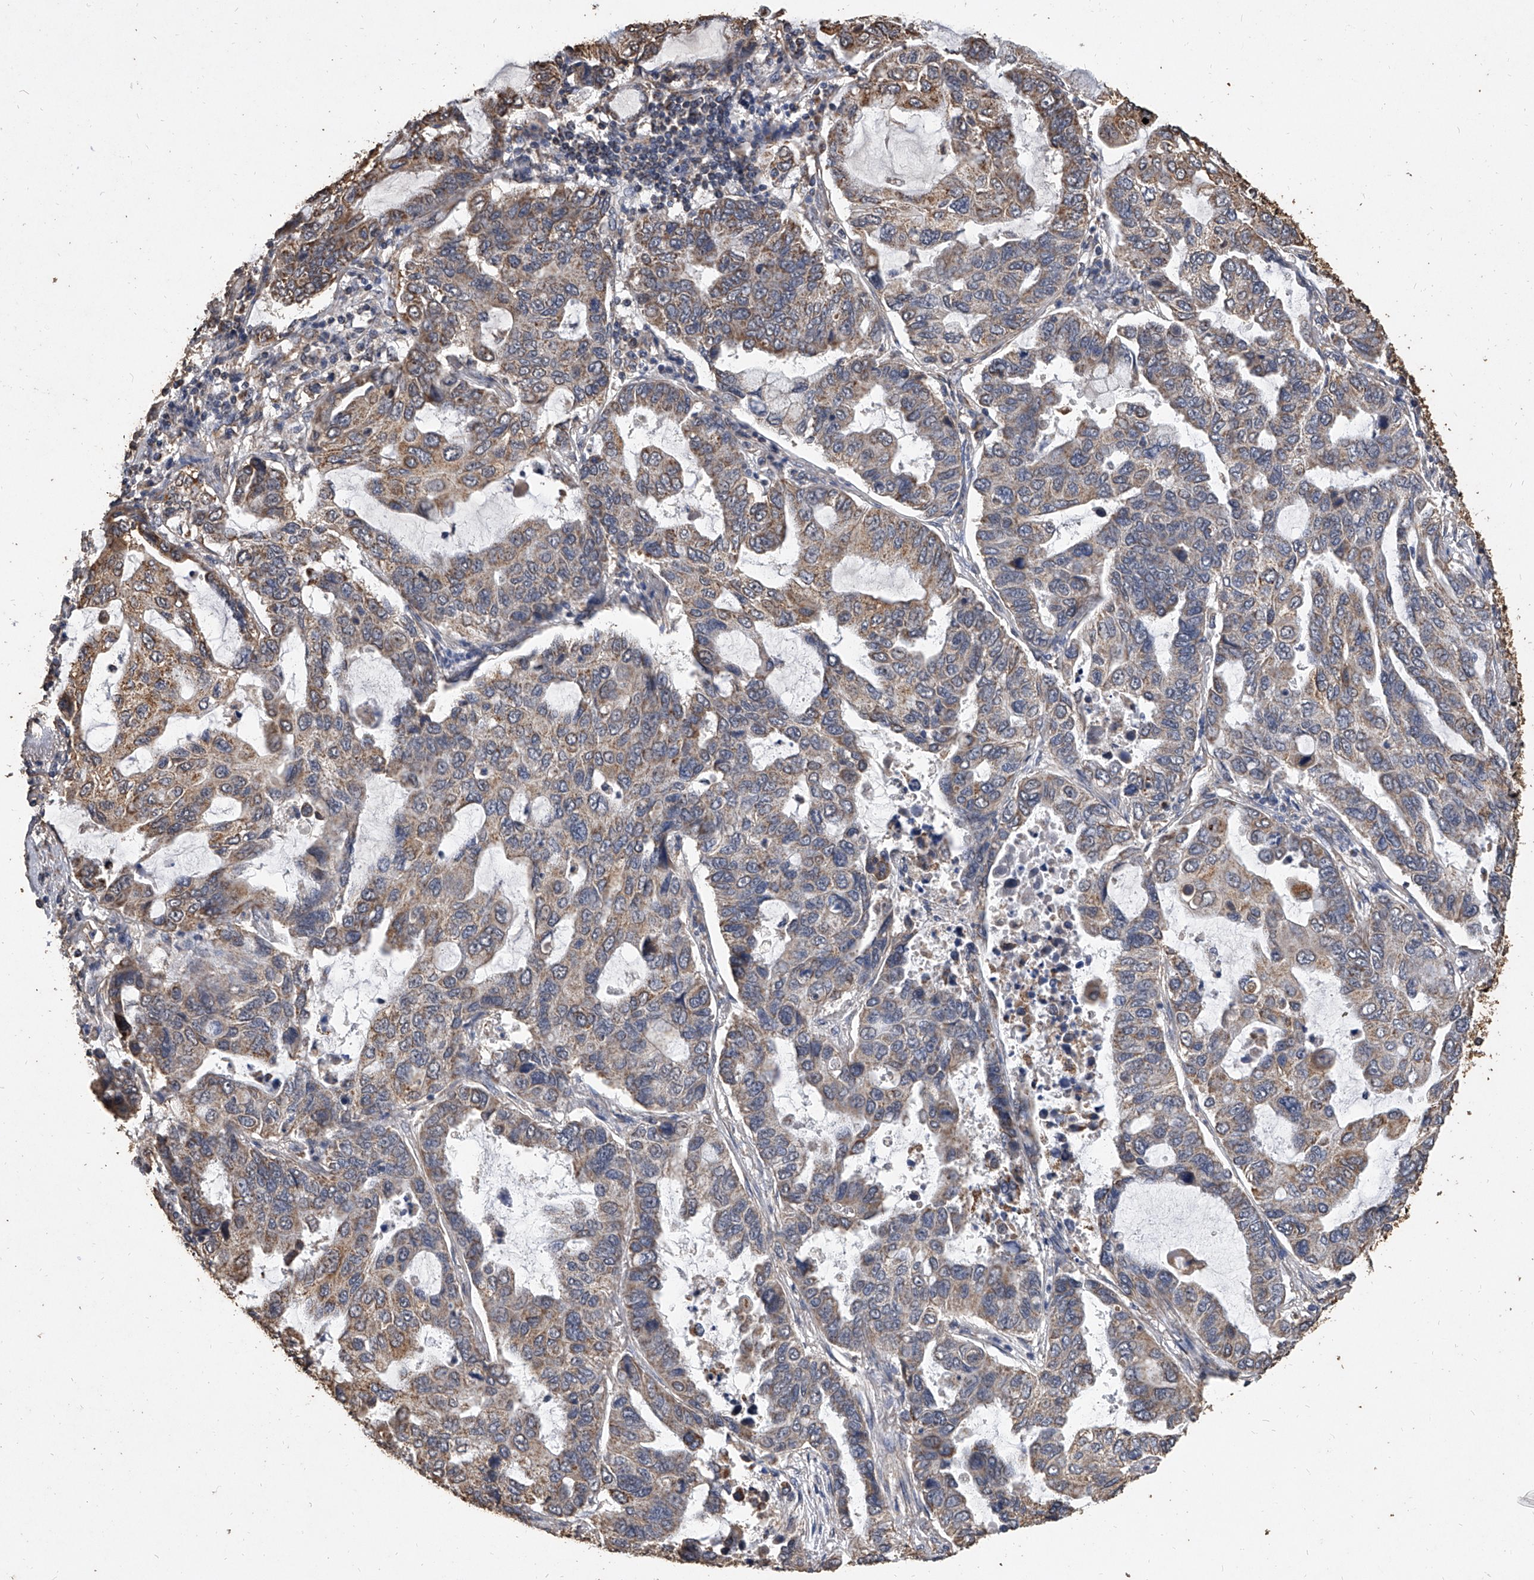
{"staining": {"intensity": "moderate", "quantity": ">75%", "location": "cytoplasmic/membranous"}, "tissue": "lung cancer", "cell_type": "Tumor cells", "image_type": "cancer", "snomed": [{"axis": "morphology", "description": "Adenocarcinoma, NOS"}, {"axis": "topography", "description": "Lung"}], "caption": "IHC micrograph of adenocarcinoma (lung) stained for a protein (brown), which exhibits medium levels of moderate cytoplasmic/membranous staining in about >75% of tumor cells.", "gene": "MRPL28", "patient": {"sex": "male", "age": 64}}